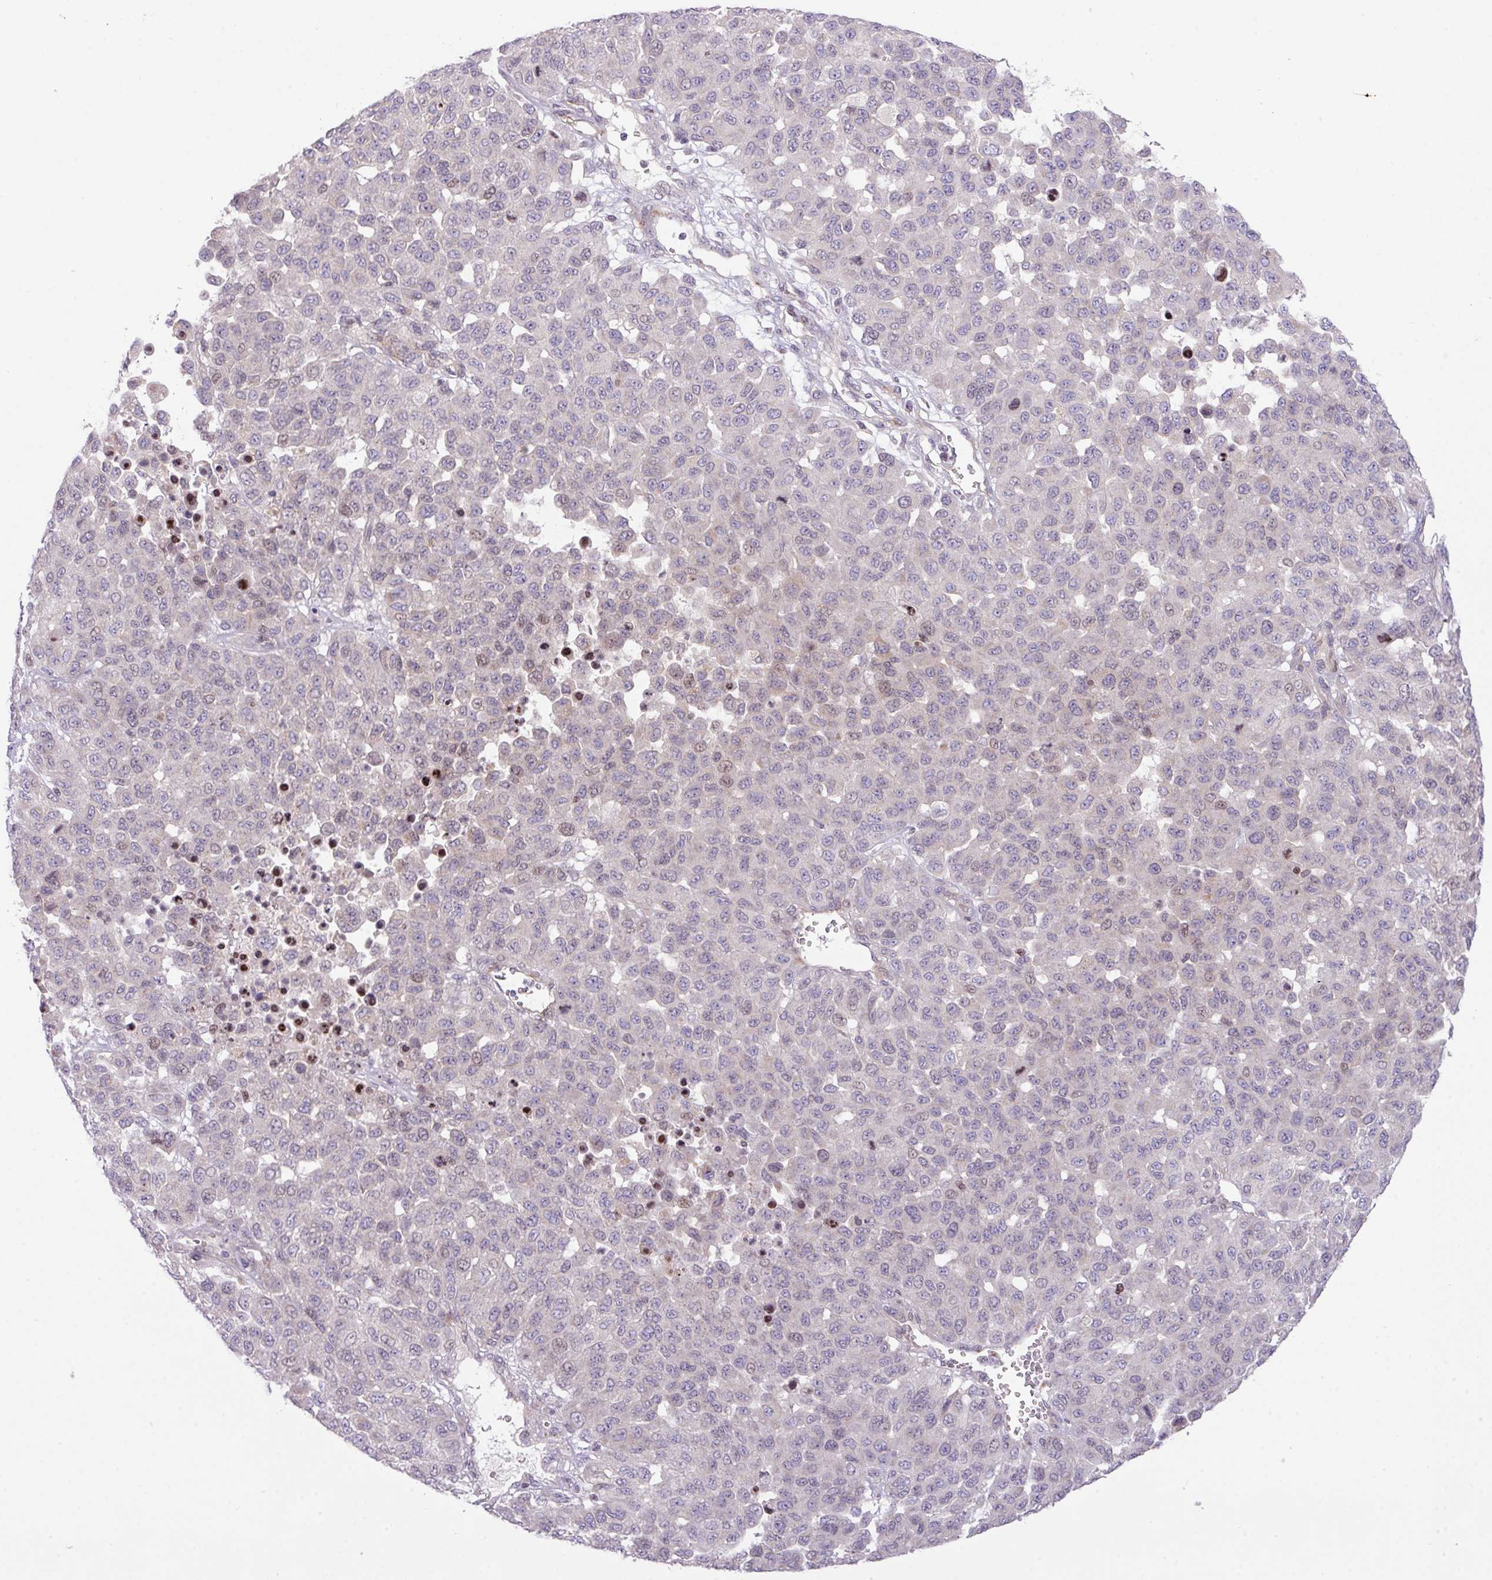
{"staining": {"intensity": "negative", "quantity": "none", "location": "none"}, "tissue": "melanoma", "cell_type": "Tumor cells", "image_type": "cancer", "snomed": [{"axis": "morphology", "description": "Malignant melanoma, NOS"}, {"axis": "topography", "description": "Skin"}], "caption": "DAB (3,3'-diaminobenzidine) immunohistochemical staining of melanoma displays no significant staining in tumor cells.", "gene": "ZNF394", "patient": {"sex": "male", "age": 62}}